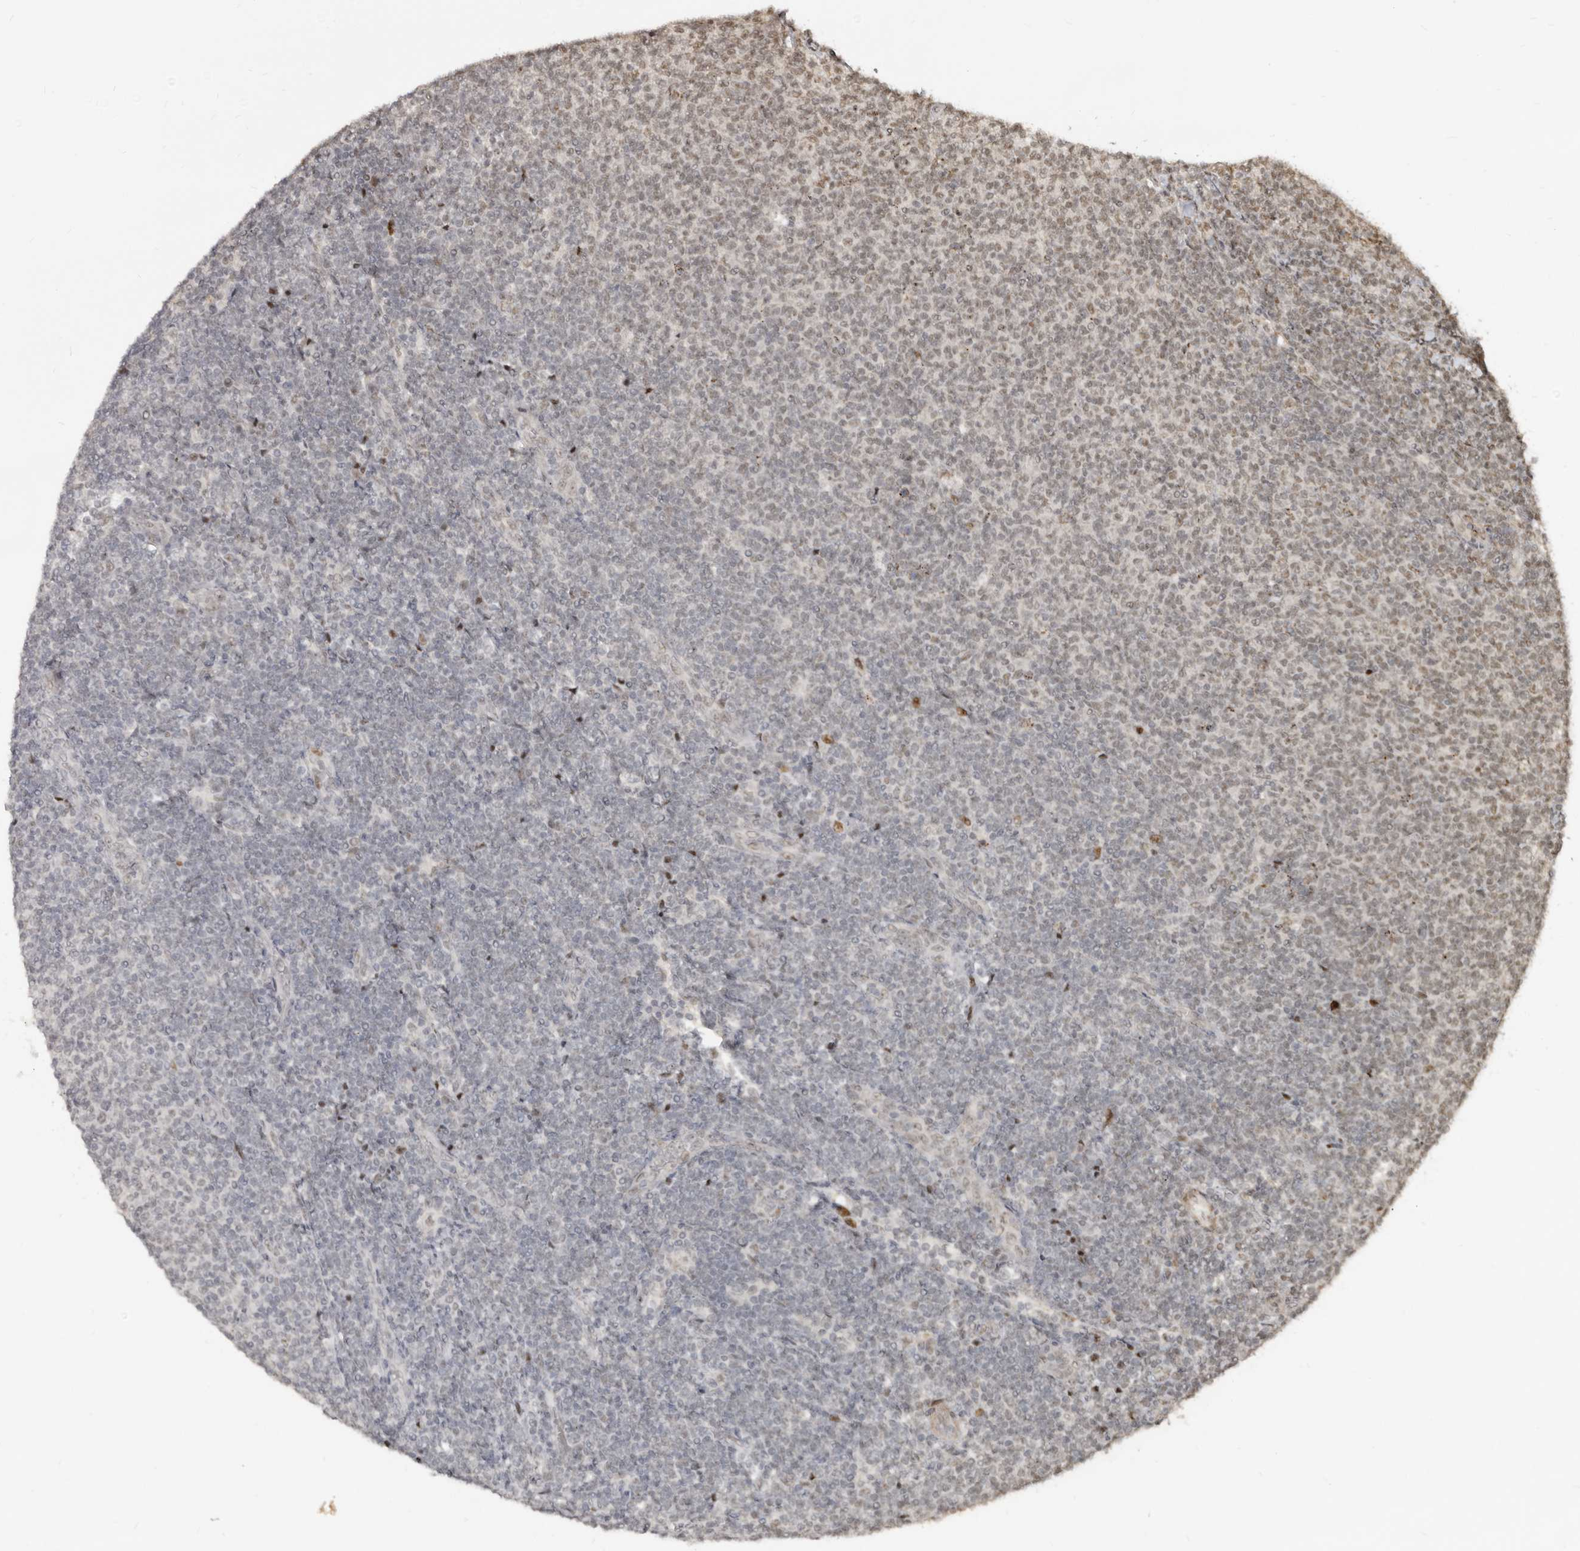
{"staining": {"intensity": "weak", "quantity": "<25%", "location": "nuclear"}, "tissue": "lymphoma", "cell_type": "Tumor cells", "image_type": "cancer", "snomed": [{"axis": "morphology", "description": "Malignant lymphoma, non-Hodgkin's type, Low grade"}, {"axis": "topography", "description": "Lymph node"}], "caption": "Immunohistochemistry (IHC) photomicrograph of low-grade malignant lymphoma, non-Hodgkin's type stained for a protein (brown), which shows no positivity in tumor cells.", "gene": "GPBP1L1", "patient": {"sex": "male", "age": 66}}